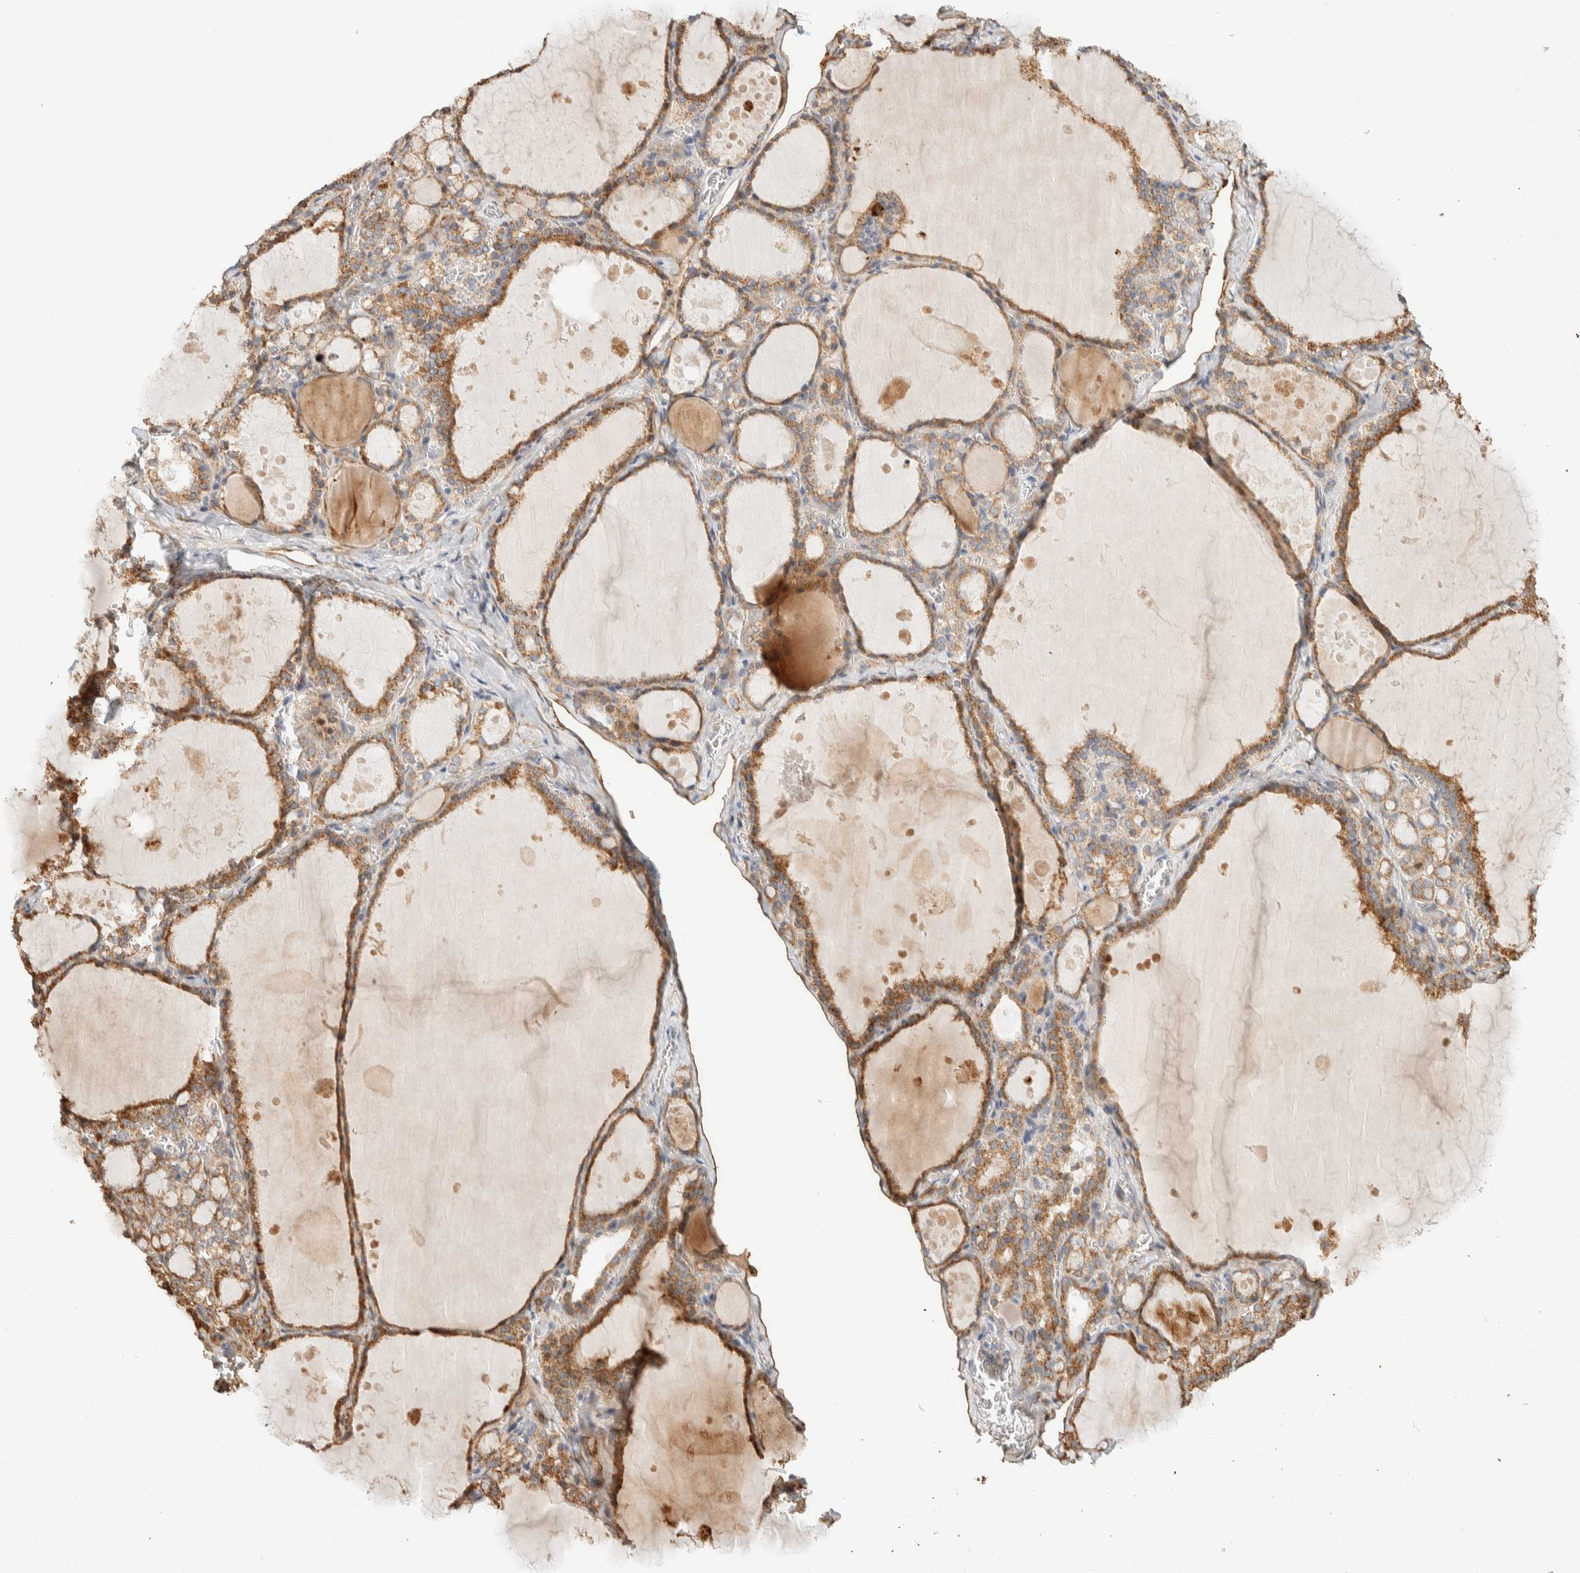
{"staining": {"intensity": "moderate", "quantity": ">75%", "location": "cytoplasmic/membranous"}, "tissue": "thyroid gland", "cell_type": "Glandular cells", "image_type": "normal", "snomed": [{"axis": "morphology", "description": "Normal tissue, NOS"}, {"axis": "topography", "description": "Thyroid gland"}], "caption": "Immunohistochemistry histopathology image of benign thyroid gland stained for a protein (brown), which reveals medium levels of moderate cytoplasmic/membranous expression in about >75% of glandular cells.", "gene": "KIF9", "patient": {"sex": "male", "age": 56}}